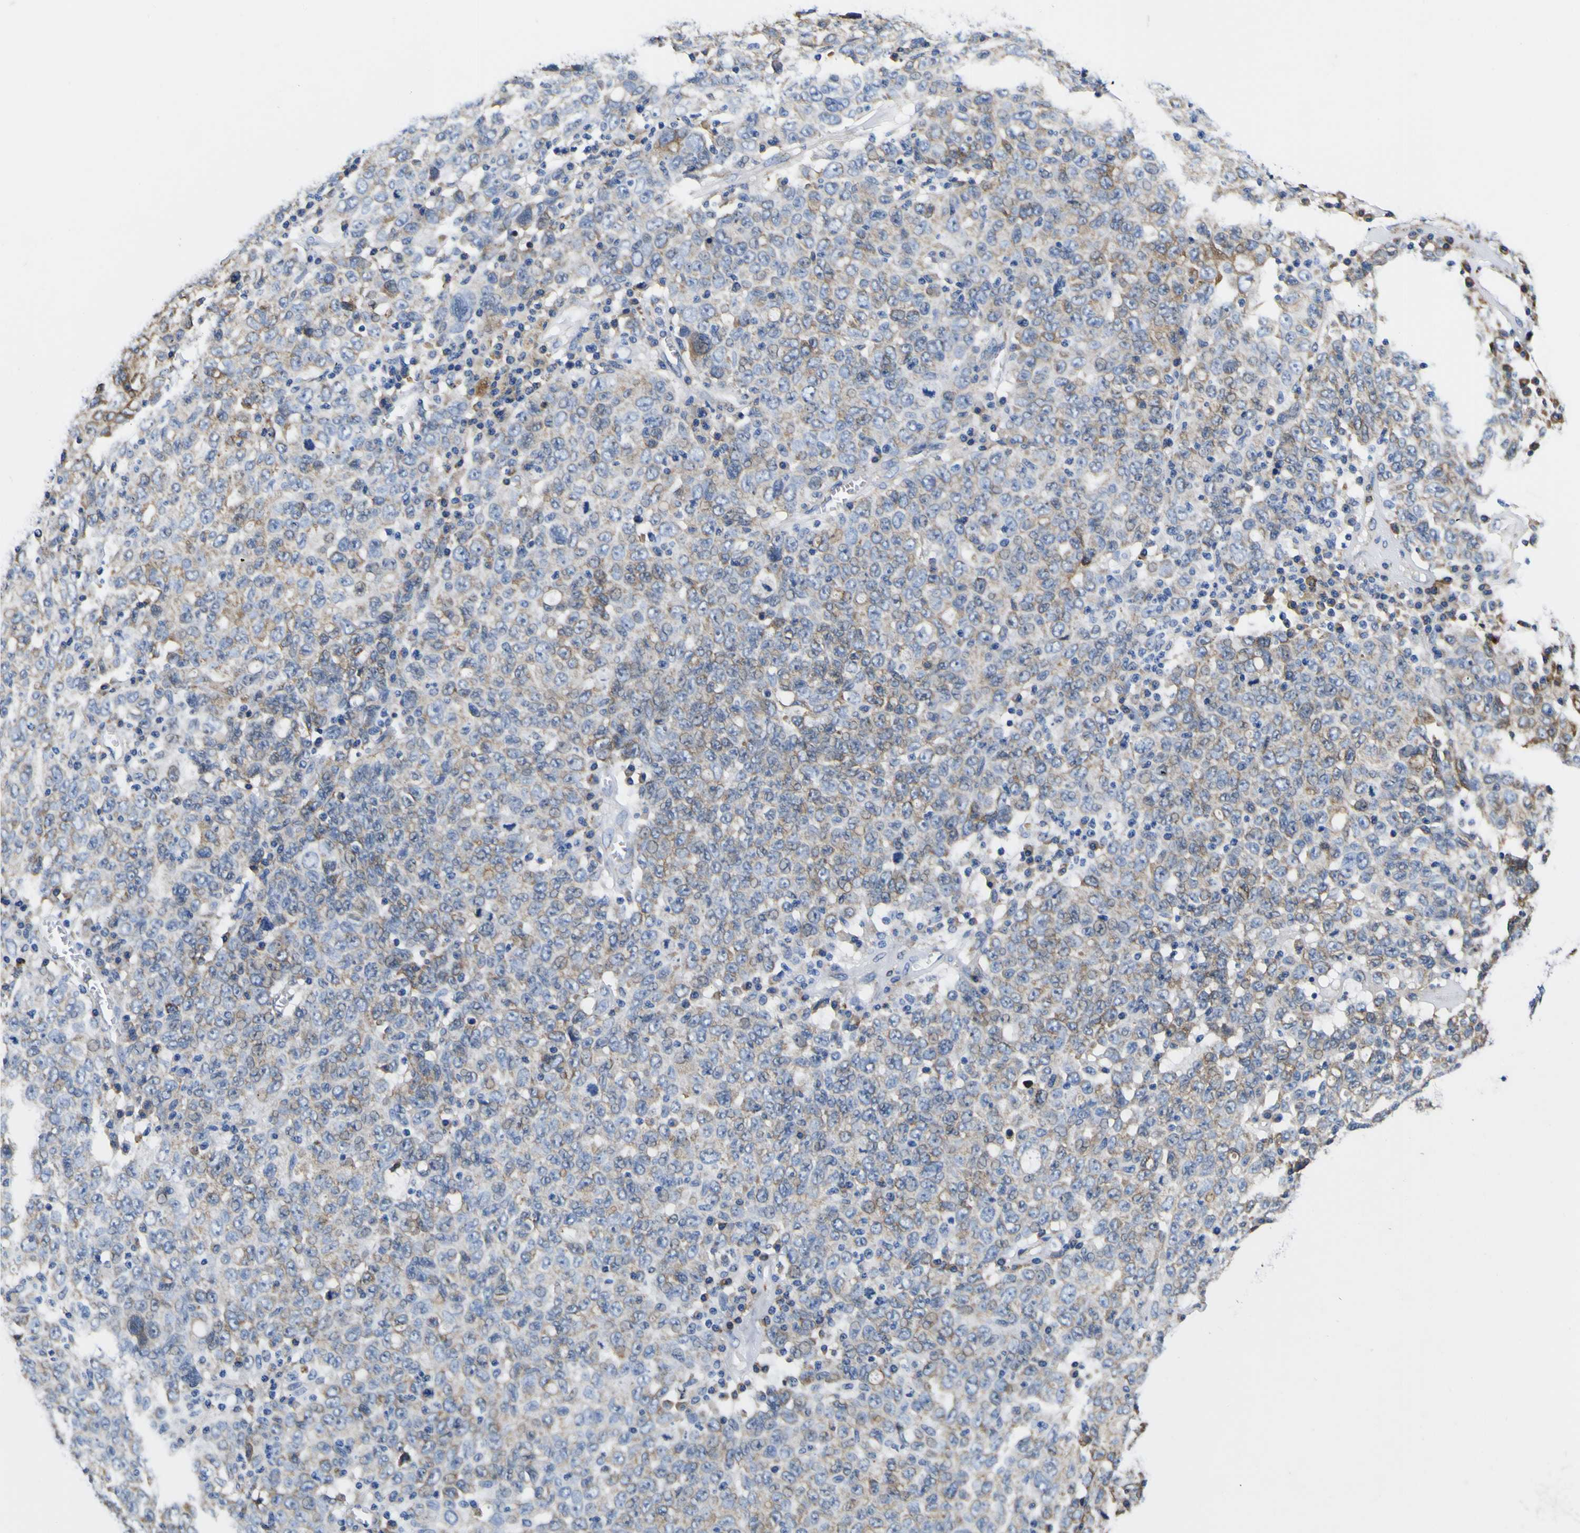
{"staining": {"intensity": "weak", "quantity": "25%-75%", "location": "cytoplasmic/membranous"}, "tissue": "ovarian cancer", "cell_type": "Tumor cells", "image_type": "cancer", "snomed": [{"axis": "morphology", "description": "Carcinoma, endometroid"}, {"axis": "topography", "description": "Ovary"}], "caption": "Immunohistochemical staining of human ovarian endometroid carcinoma exhibits low levels of weak cytoplasmic/membranous protein positivity in about 25%-75% of tumor cells. The staining was performed using DAB, with brown indicating positive protein expression. Nuclei are stained blue with hematoxylin.", "gene": "SCD", "patient": {"sex": "female", "age": 62}}